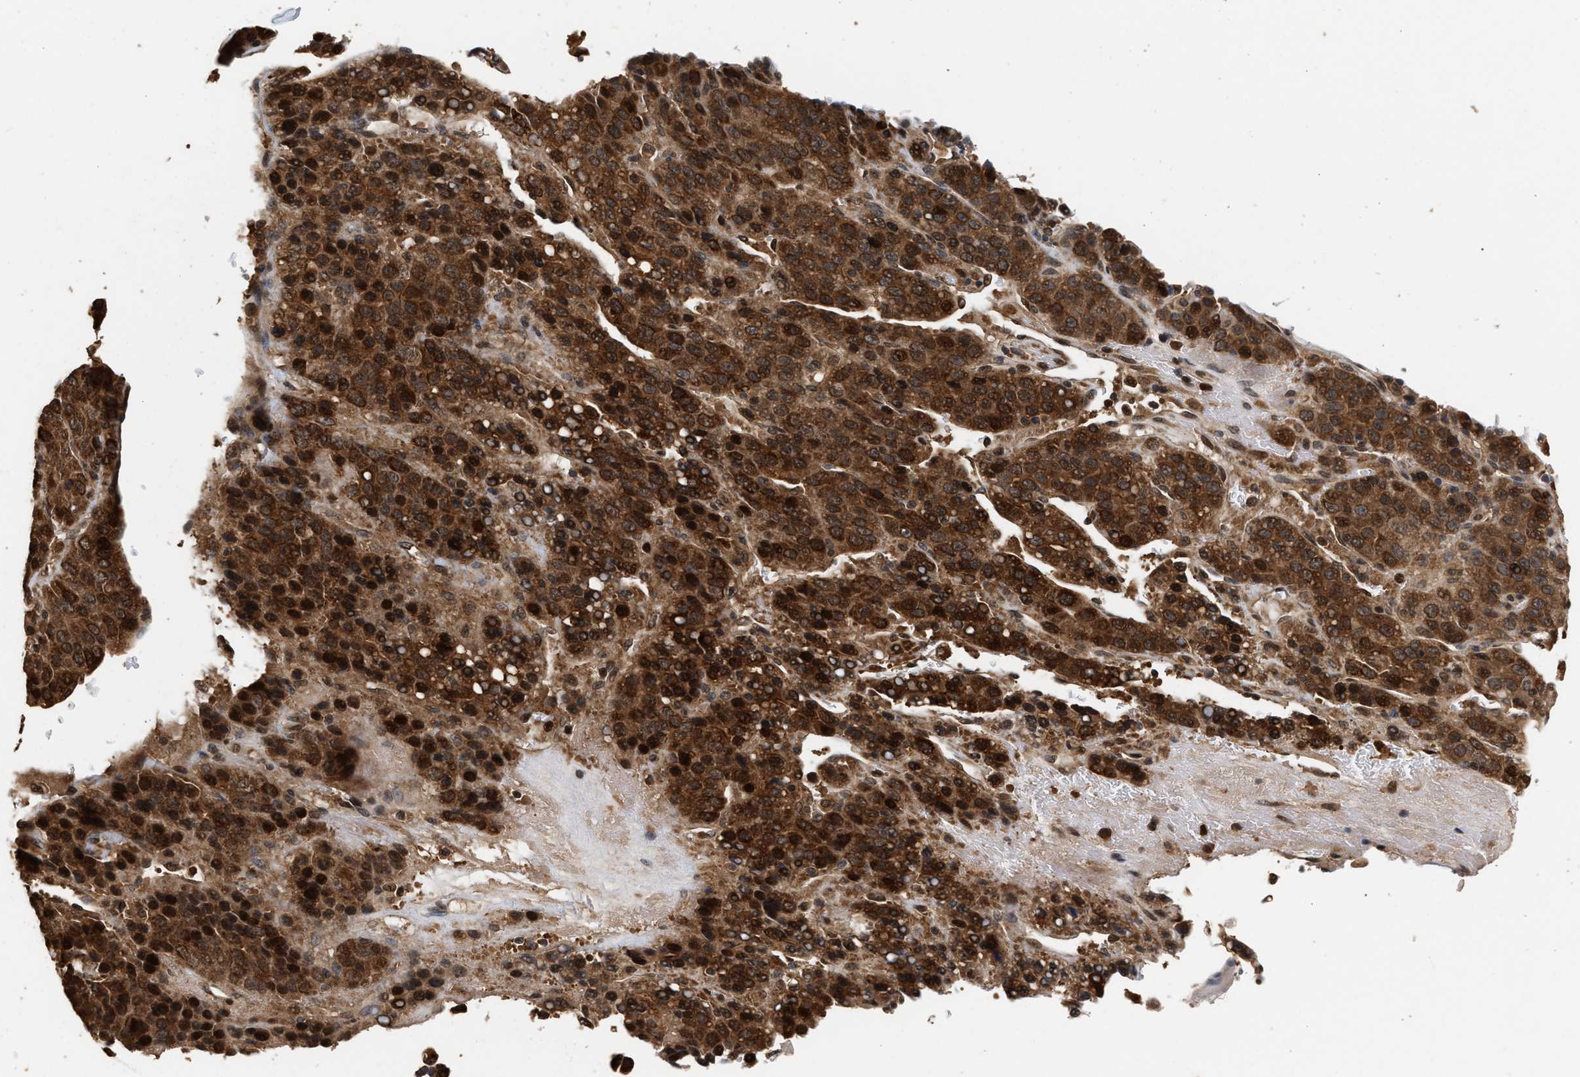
{"staining": {"intensity": "strong", "quantity": ">75%", "location": "cytoplasmic/membranous,nuclear"}, "tissue": "liver cancer", "cell_type": "Tumor cells", "image_type": "cancer", "snomed": [{"axis": "morphology", "description": "Carcinoma, Hepatocellular, NOS"}, {"axis": "topography", "description": "Liver"}], "caption": "Liver cancer was stained to show a protein in brown. There is high levels of strong cytoplasmic/membranous and nuclear positivity in about >75% of tumor cells.", "gene": "ABHD5", "patient": {"sex": "female", "age": 53}}